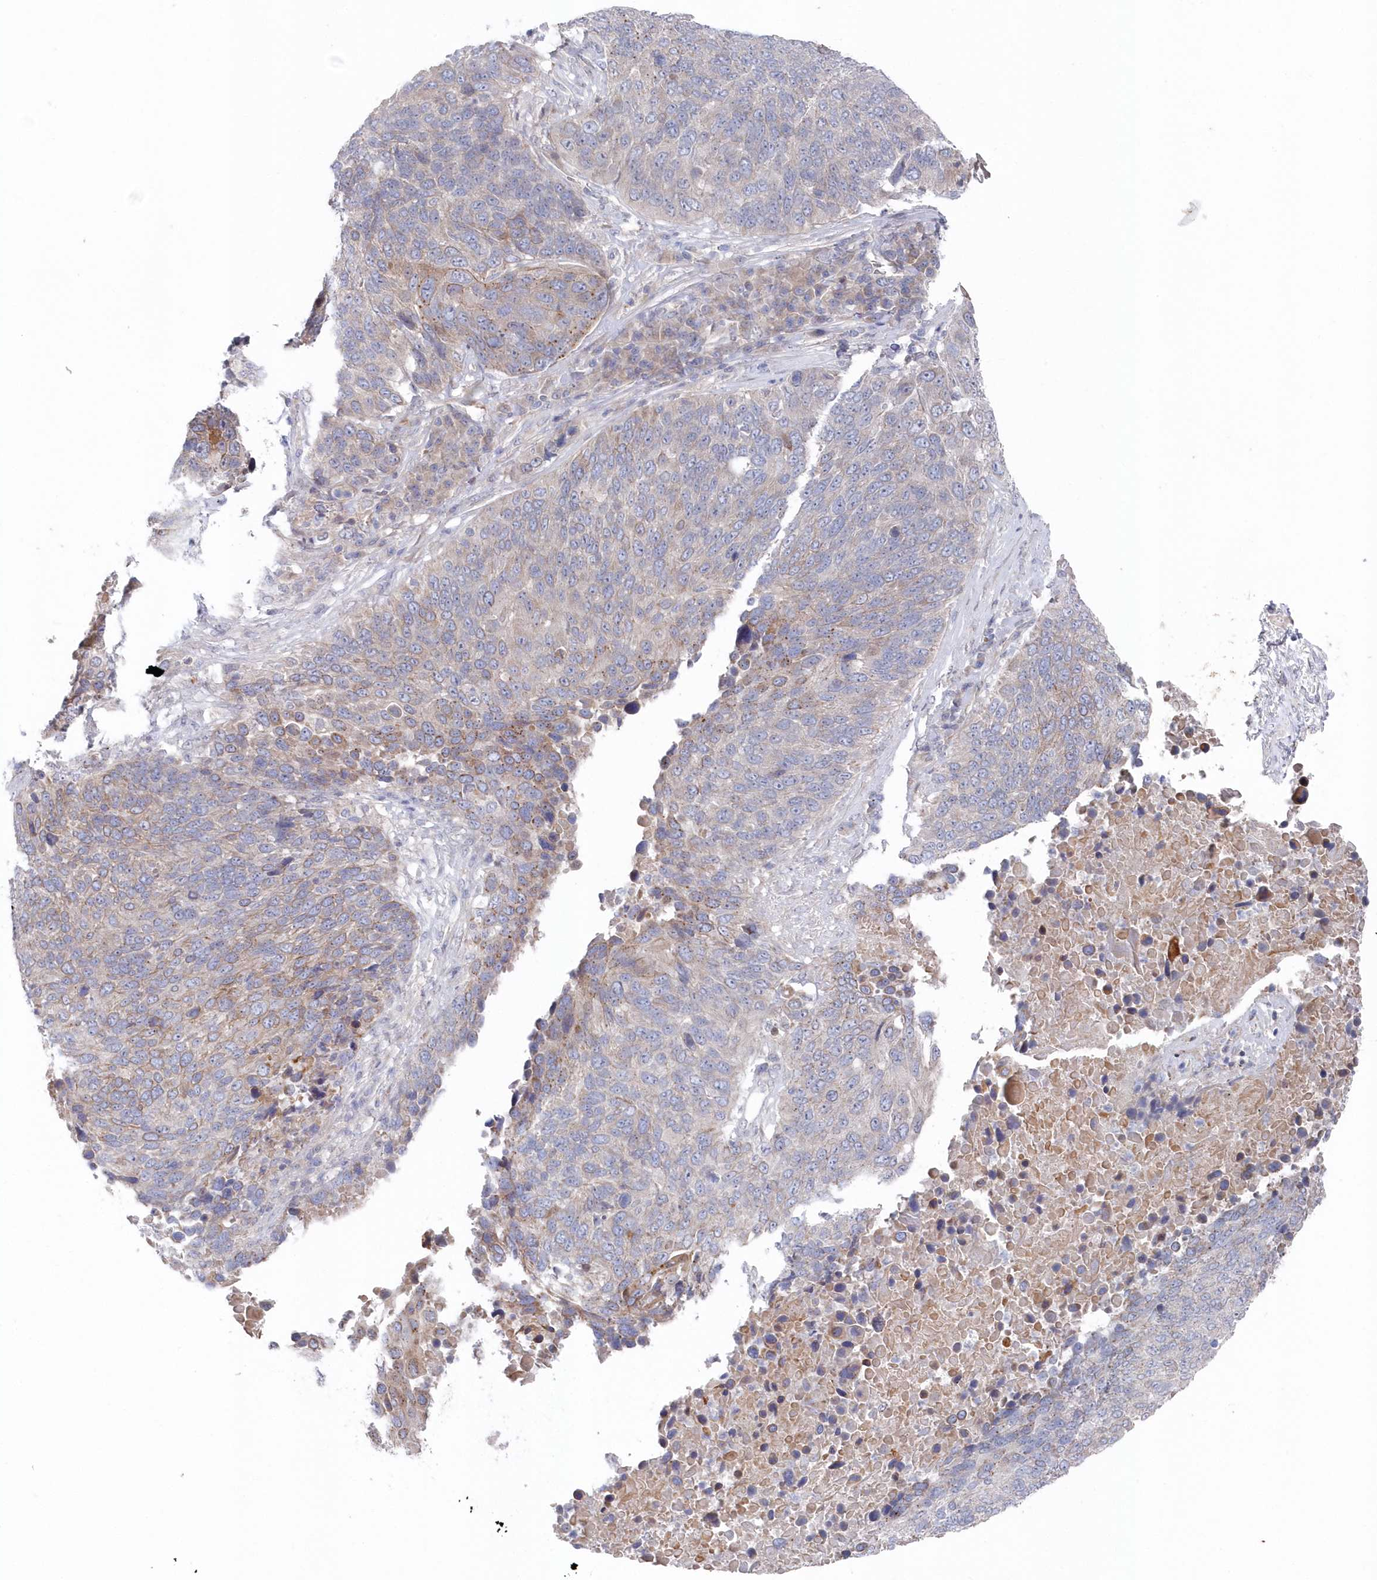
{"staining": {"intensity": "weak", "quantity": "25%-75%", "location": "cytoplasmic/membranous"}, "tissue": "lung cancer", "cell_type": "Tumor cells", "image_type": "cancer", "snomed": [{"axis": "morphology", "description": "Squamous cell carcinoma, NOS"}, {"axis": "topography", "description": "Lung"}], "caption": "IHC of squamous cell carcinoma (lung) displays low levels of weak cytoplasmic/membranous staining in approximately 25%-75% of tumor cells.", "gene": "KIAA1586", "patient": {"sex": "male", "age": 66}}